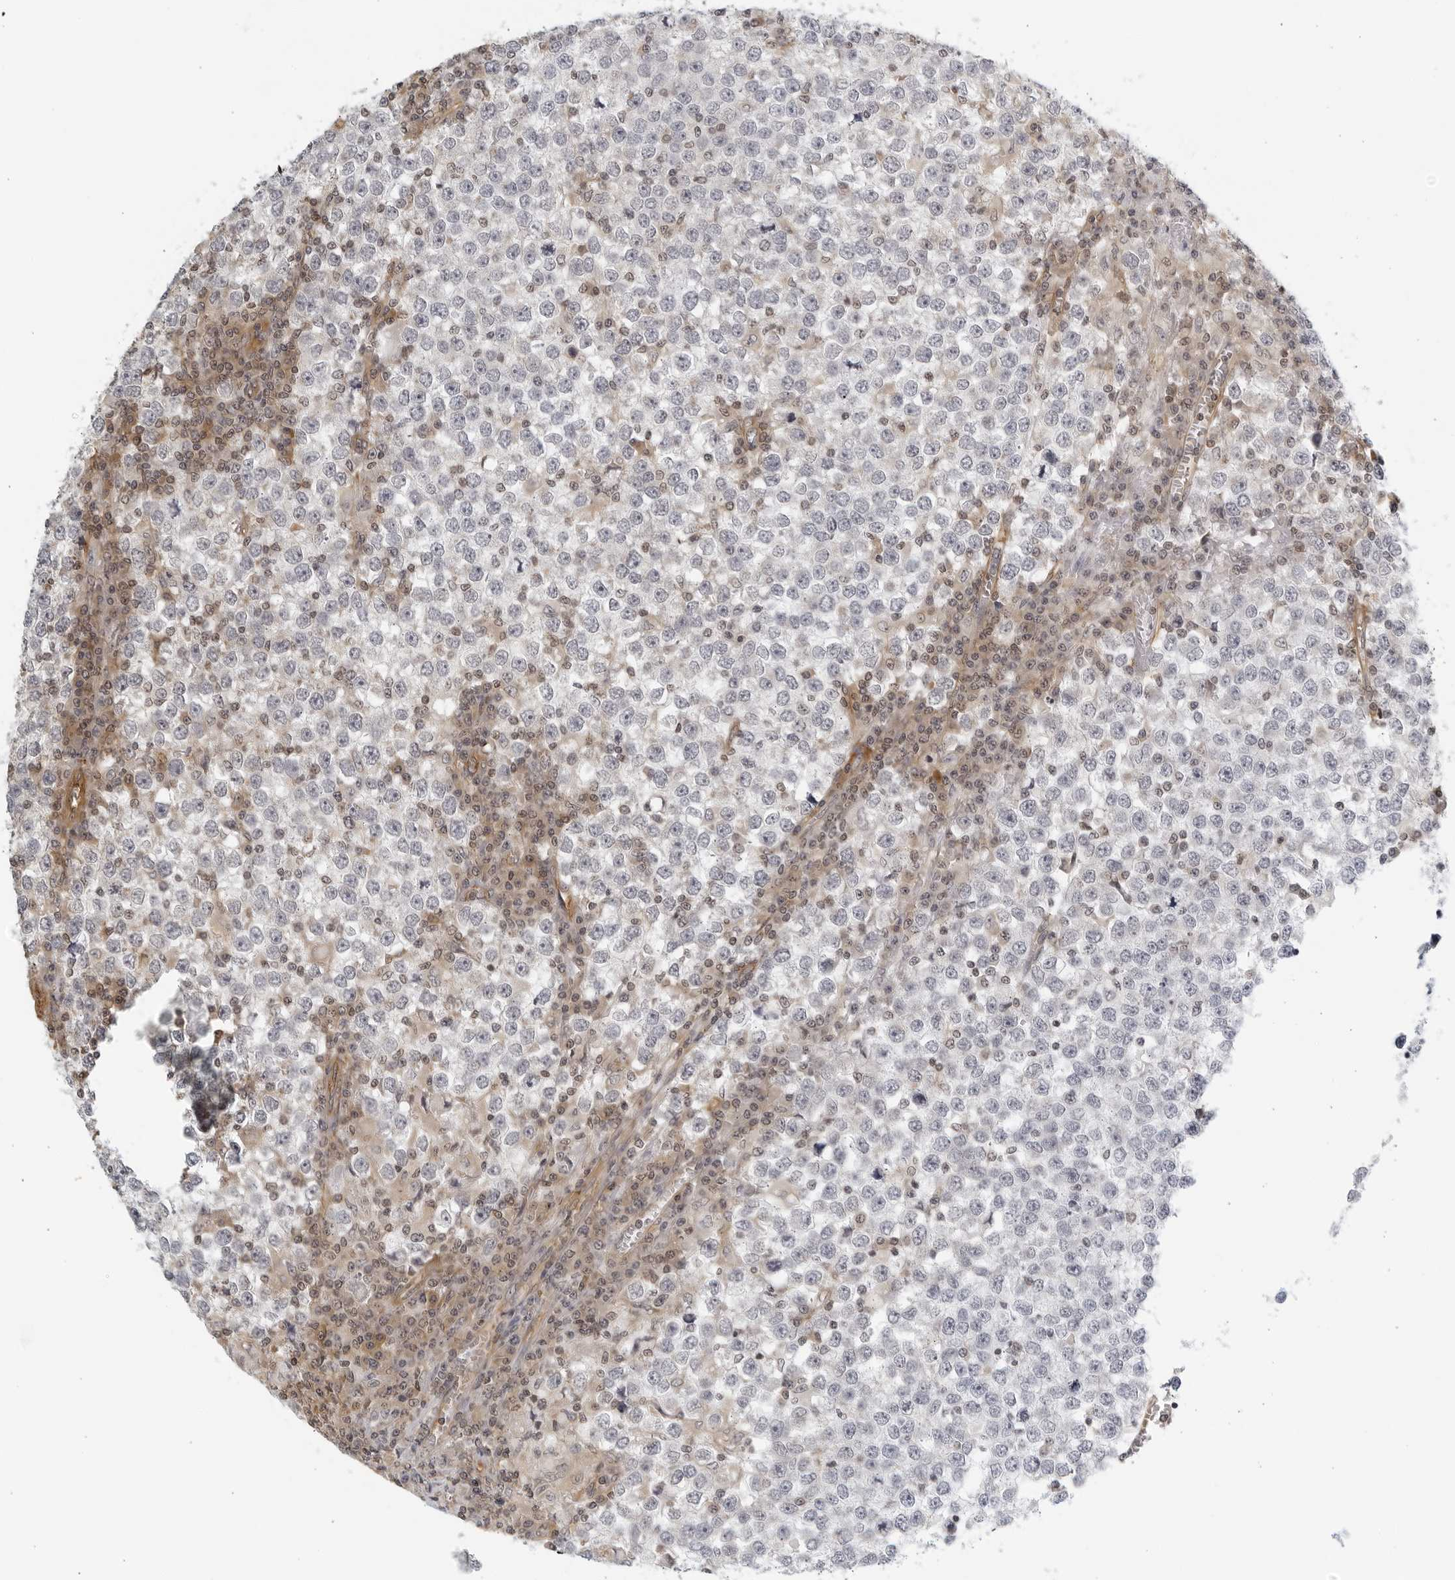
{"staining": {"intensity": "negative", "quantity": "none", "location": "none"}, "tissue": "testis cancer", "cell_type": "Tumor cells", "image_type": "cancer", "snomed": [{"axis": "morphology", "description": "Seminoma, NOS"}, {"axis": "topography", "description": "Testis"}], "caption": "Protein analysis of testis seminoma shows no significant positivity in tumor cells. (Brightfield microscopy of DAB immunohistochemistry at high magnification).", "gene": "SERTAD4", "patient": {"sex": "male", "age": 65}}